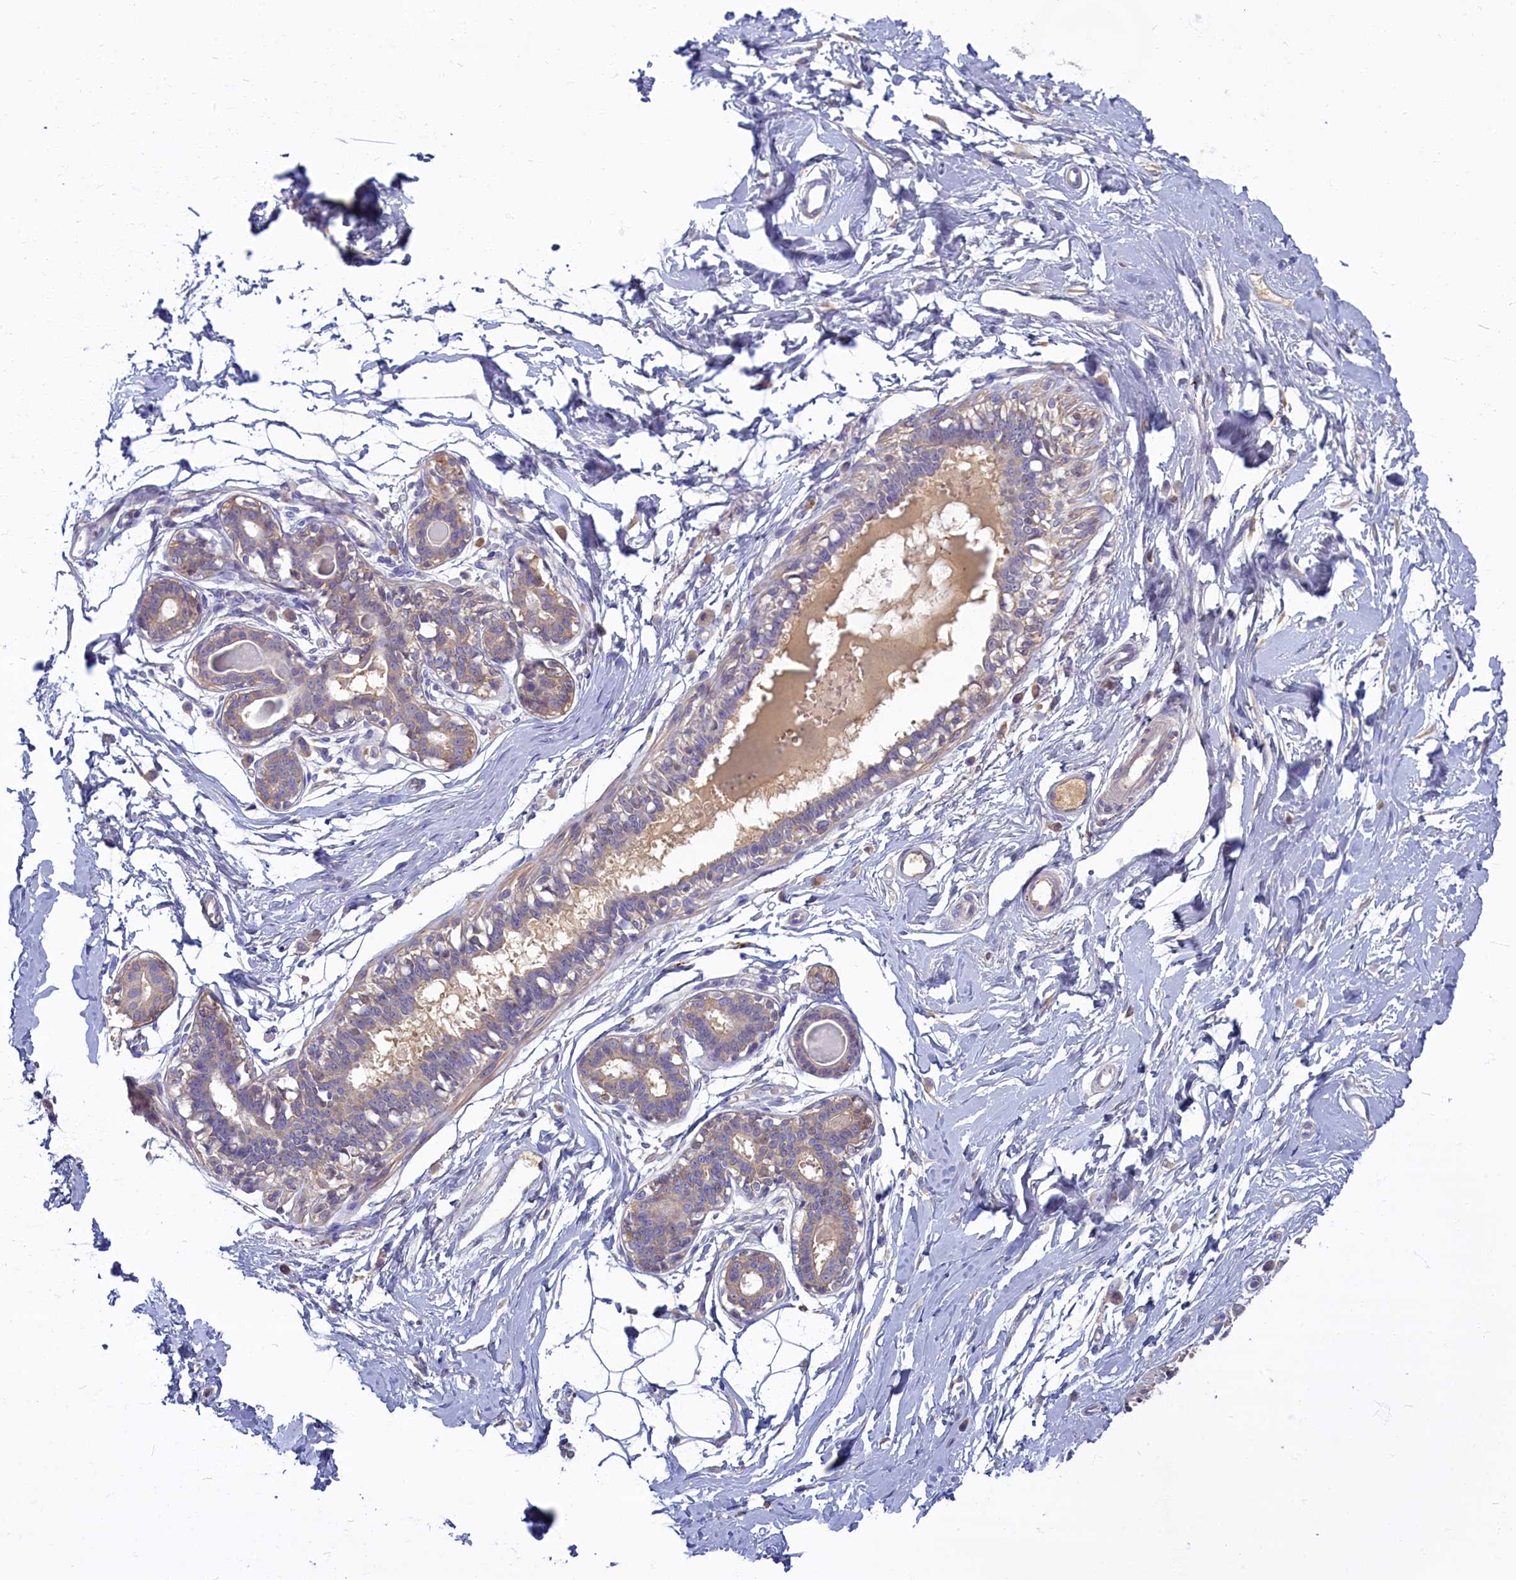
{"staining": {"intensity": "negative", "quantity": "none", "location": "none"}, "tissue": "breast", "cell_type": "Adipocytes", "image_type": "normal", "snomed": [{"axis": "morphology", "description": "Normal tissue, NOS"}, {"axis": "topography", "description": "Breast"}], "caption": "High power microscopy image of an immunohistochemistry micrograph of unremarkable breast, revealing no significant expression in adipocytes.", "gene": "SV2C", "patient": {"sex": "female", "age": 45}}